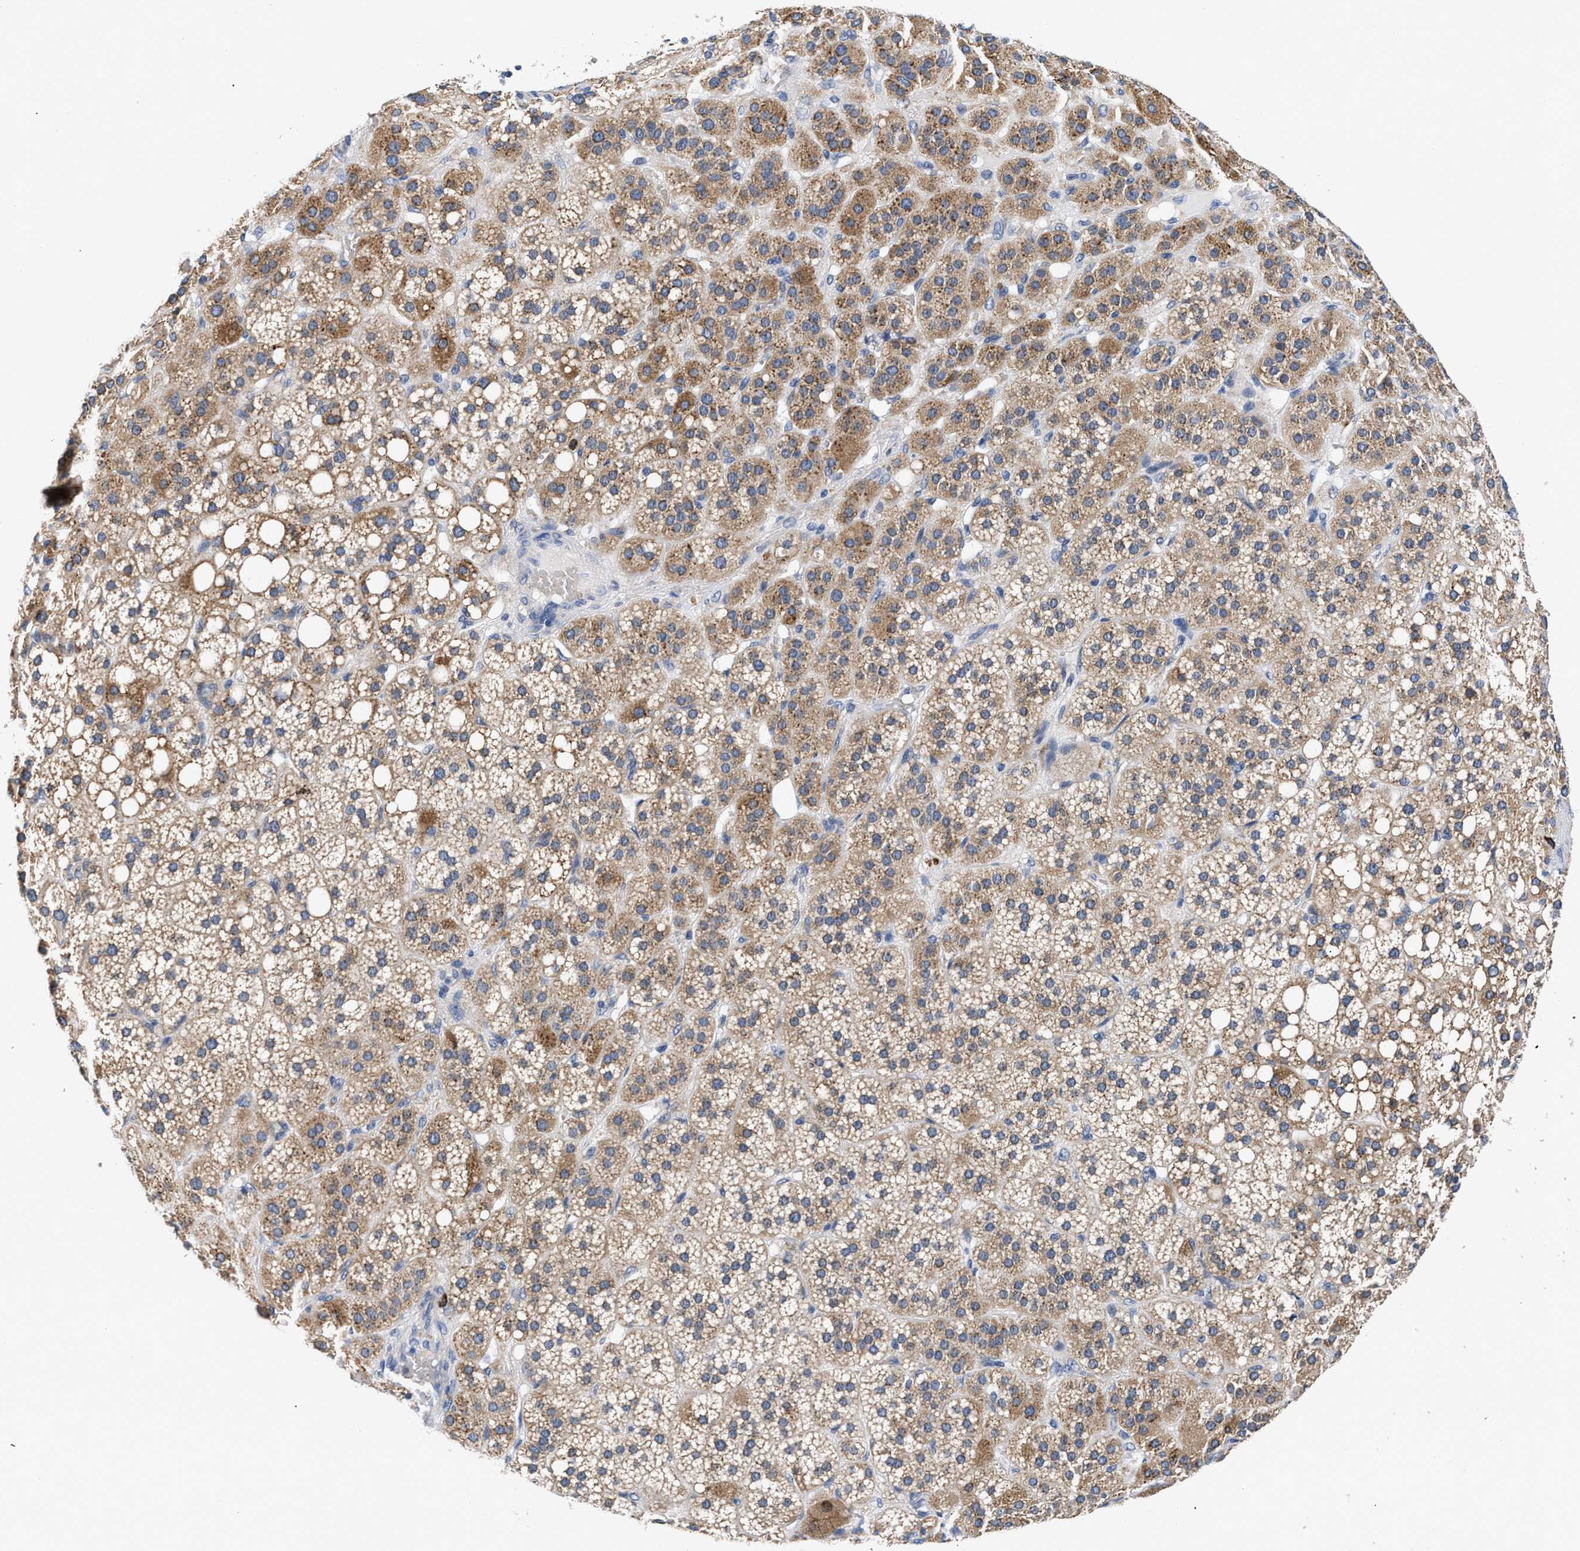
{"staining": {"intensity": "moderate", "quantity": ">75%", "location": "cytoplasmic/membranous"}, "tissue": "adrenal gland", "cell_type": "Glandular cells", "image_type": "normal", "snomed": [{"axis": "morphology", "description": "Normal tissue, NOS"}, {"axis": "topography", "description": "Adrenal gland"}], "caption": "A histopathology image of adrenal gland stained for a protein shows moderate cytoplasmic/membranous brown staining in glandular cells.", "gene": "RINT1", "patient": {"sex": "female", "age": 59}}